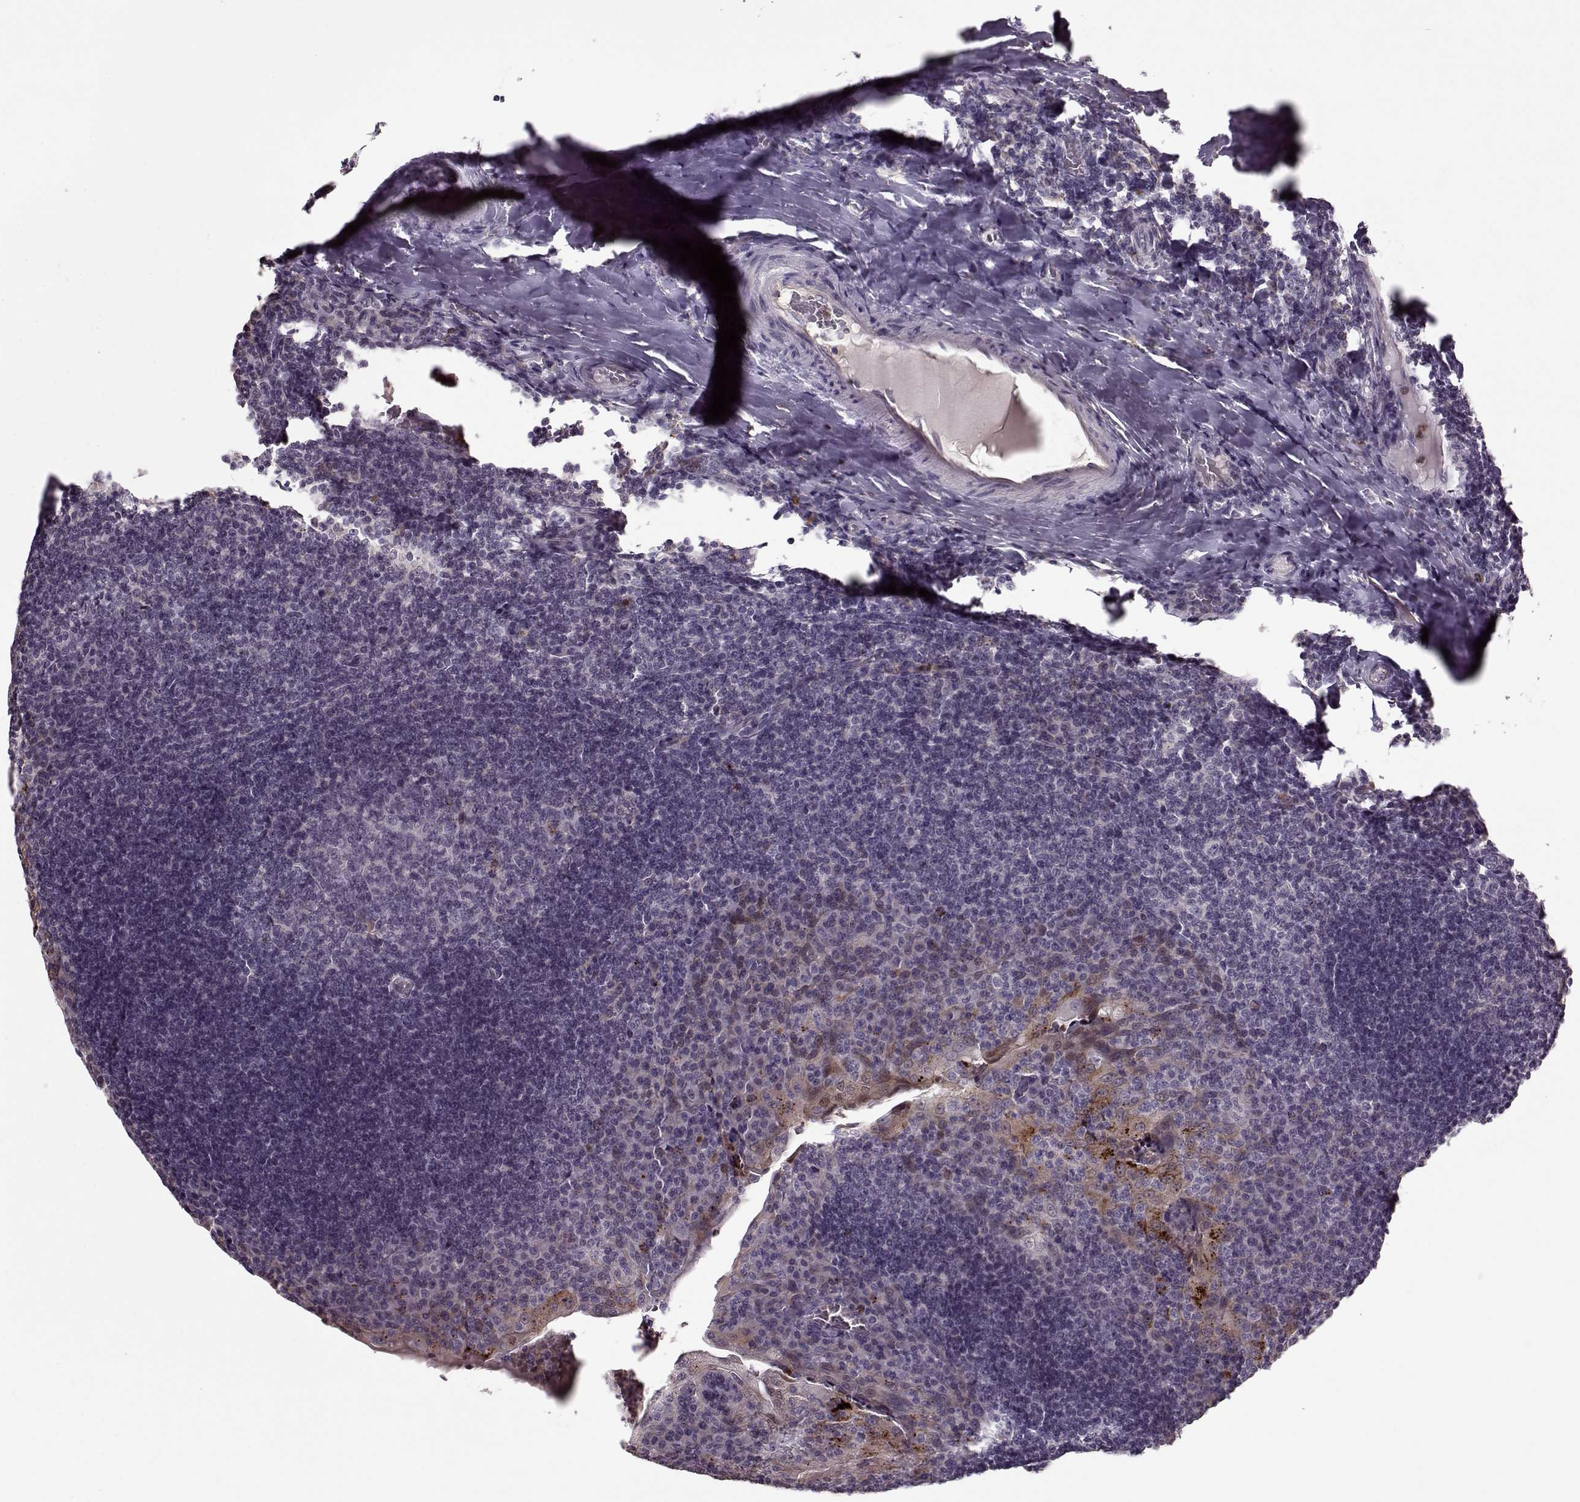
{"staining": {"intensity": "negative", "quantity": "none", "location": "none"}, "tissue": "tonsil", "cell_type": "Germinal center cells", "image_type": "normal", "snomed": [{"axis": "morphology", "description": "Normal tissue, NOS"}, {"axis": "topography", "description": "Tonsil"}], "caption": "The micrograph shows no staining of germinal center cells in unremarkable tonsil. (DAB (3,3'-diaminobenzidine) IHC, high magnification).", "gene": "ACOT11", "patient": {"sex": "male", "age": 17}}